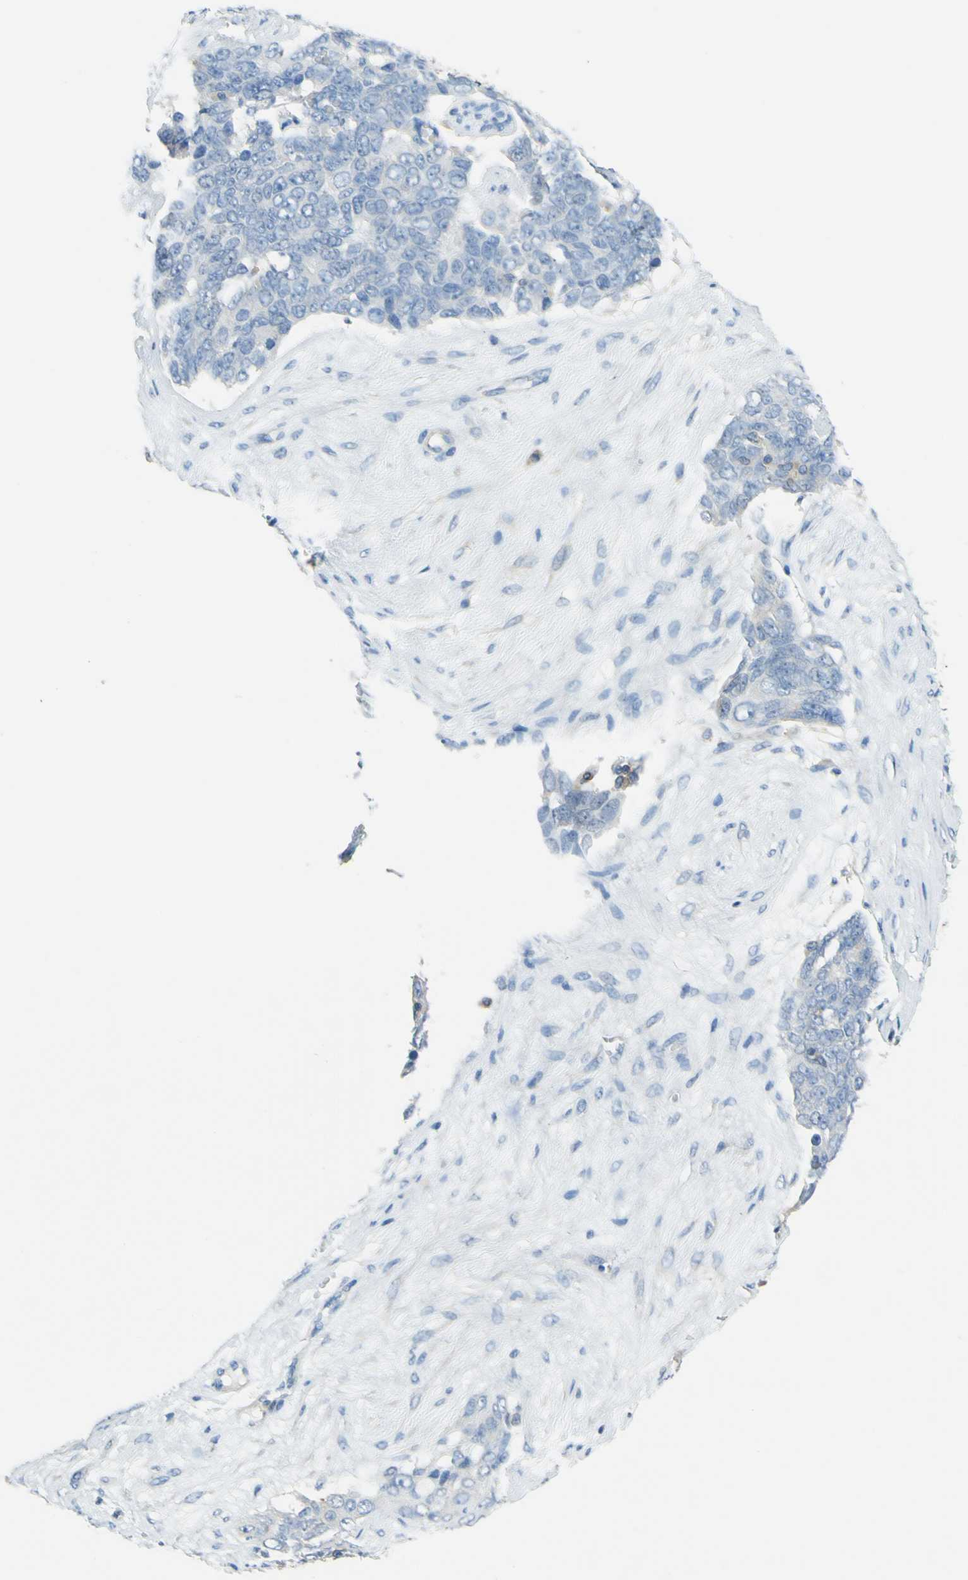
{"staining": {"intensity": "negative", "quantity": "none", "location": "none"}, "tissue": "ovarian cancer", "cell_type": "Tumor cells", "image_type": "cancer", "snomed": [{"axis": "morphology", "description": "Carcinoma, endometroid"}, {"axis": "topography", "description": "Ovary"}], "caption": "The photomicrograph exhibits no significant positivity in tumor cells of ovarian cancer.", "gene": "OGN", "patient": {"sex": "female", "age": 51}}